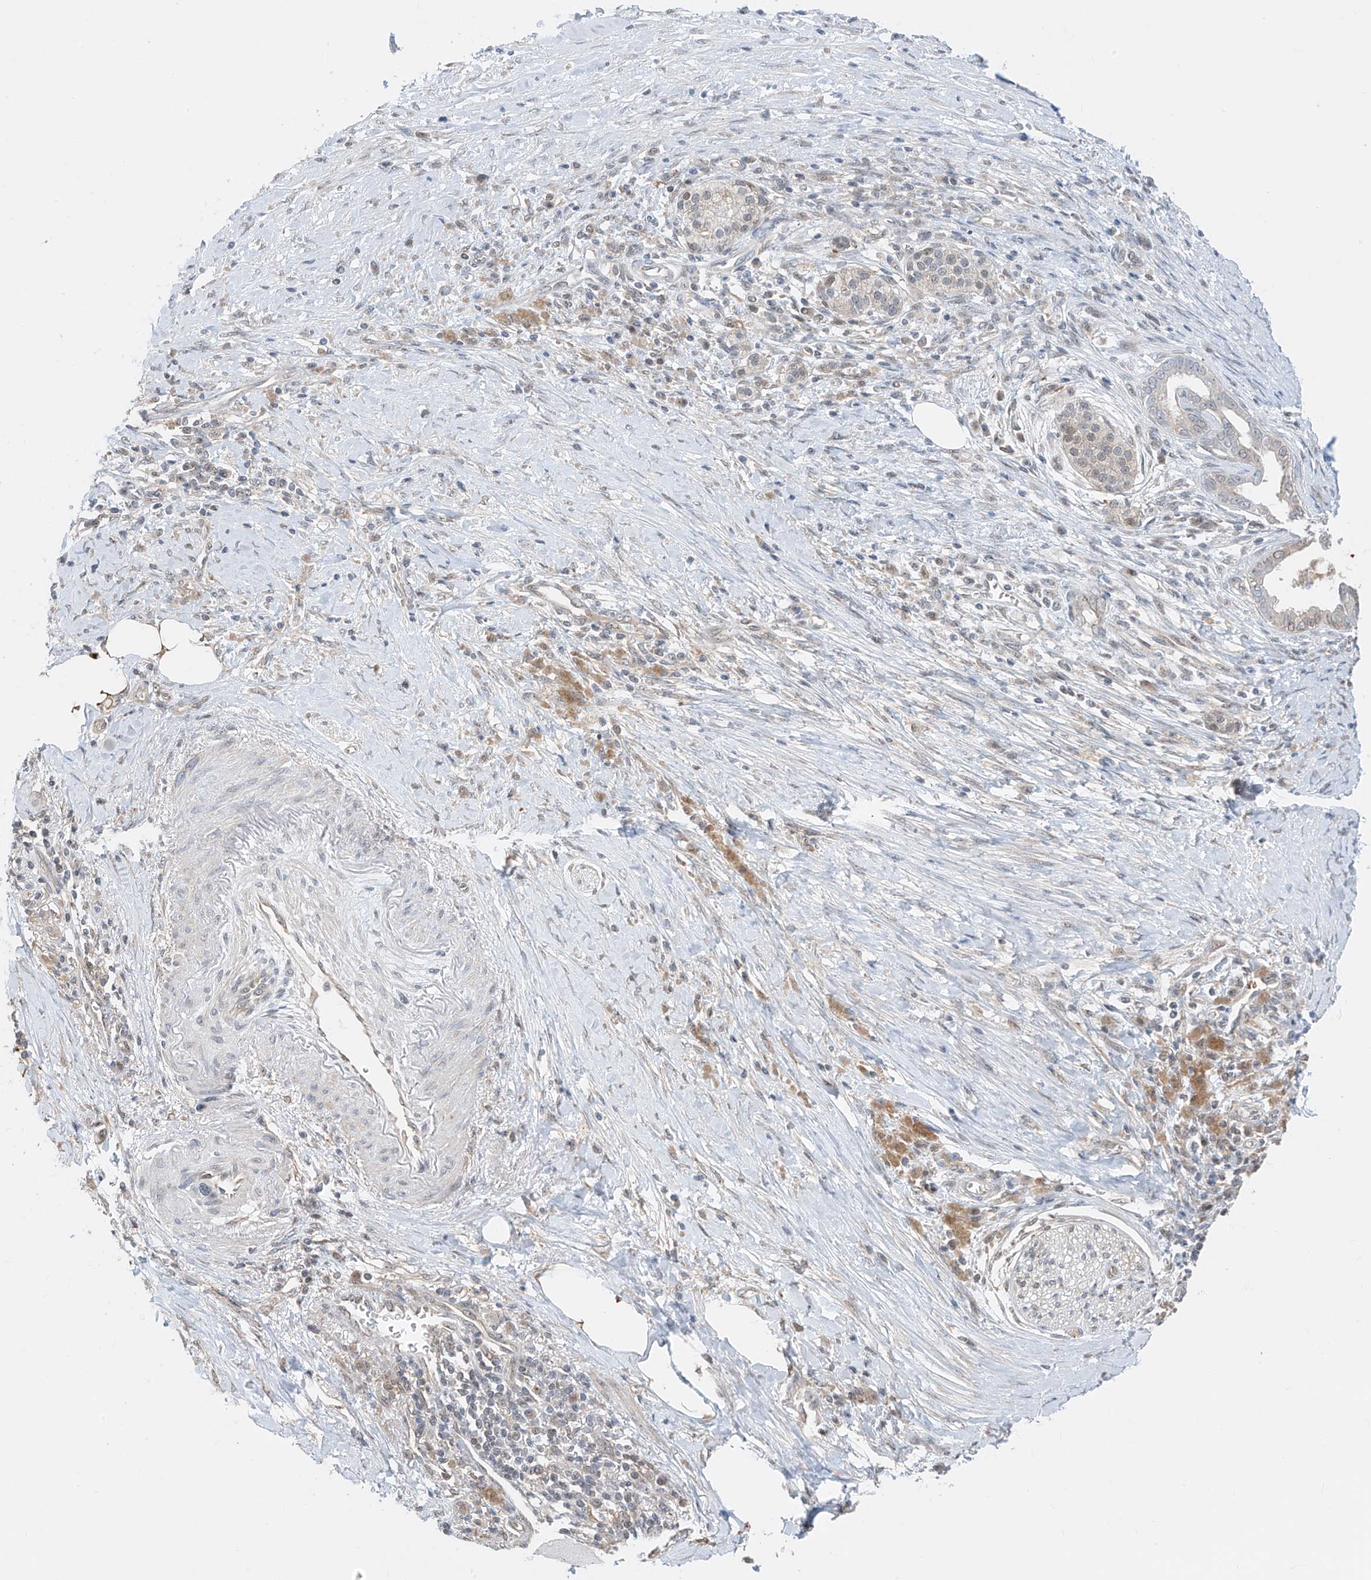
{"staining": {"intensity": "weak", "quantity": "25%-75%", "location": "cytoplasmic/membranous"}, "tissue": "pancreatic cancer", "cell_type": "Tumor cells", "image_type": "cancer", "snomed": [{"axis": "morphology", "description": "Adenocarcinoma, NOS"}, {"axis": "topography", "description": "Pancreas"}], "caption": "This is an image of IHC staining of adenocarcinoma (pancreatic), which shows weak staining in the cytoplasmic/membranous of tumor cells.", "gene": "TTC38", "patient": {"sex": "male", "age": 58}}